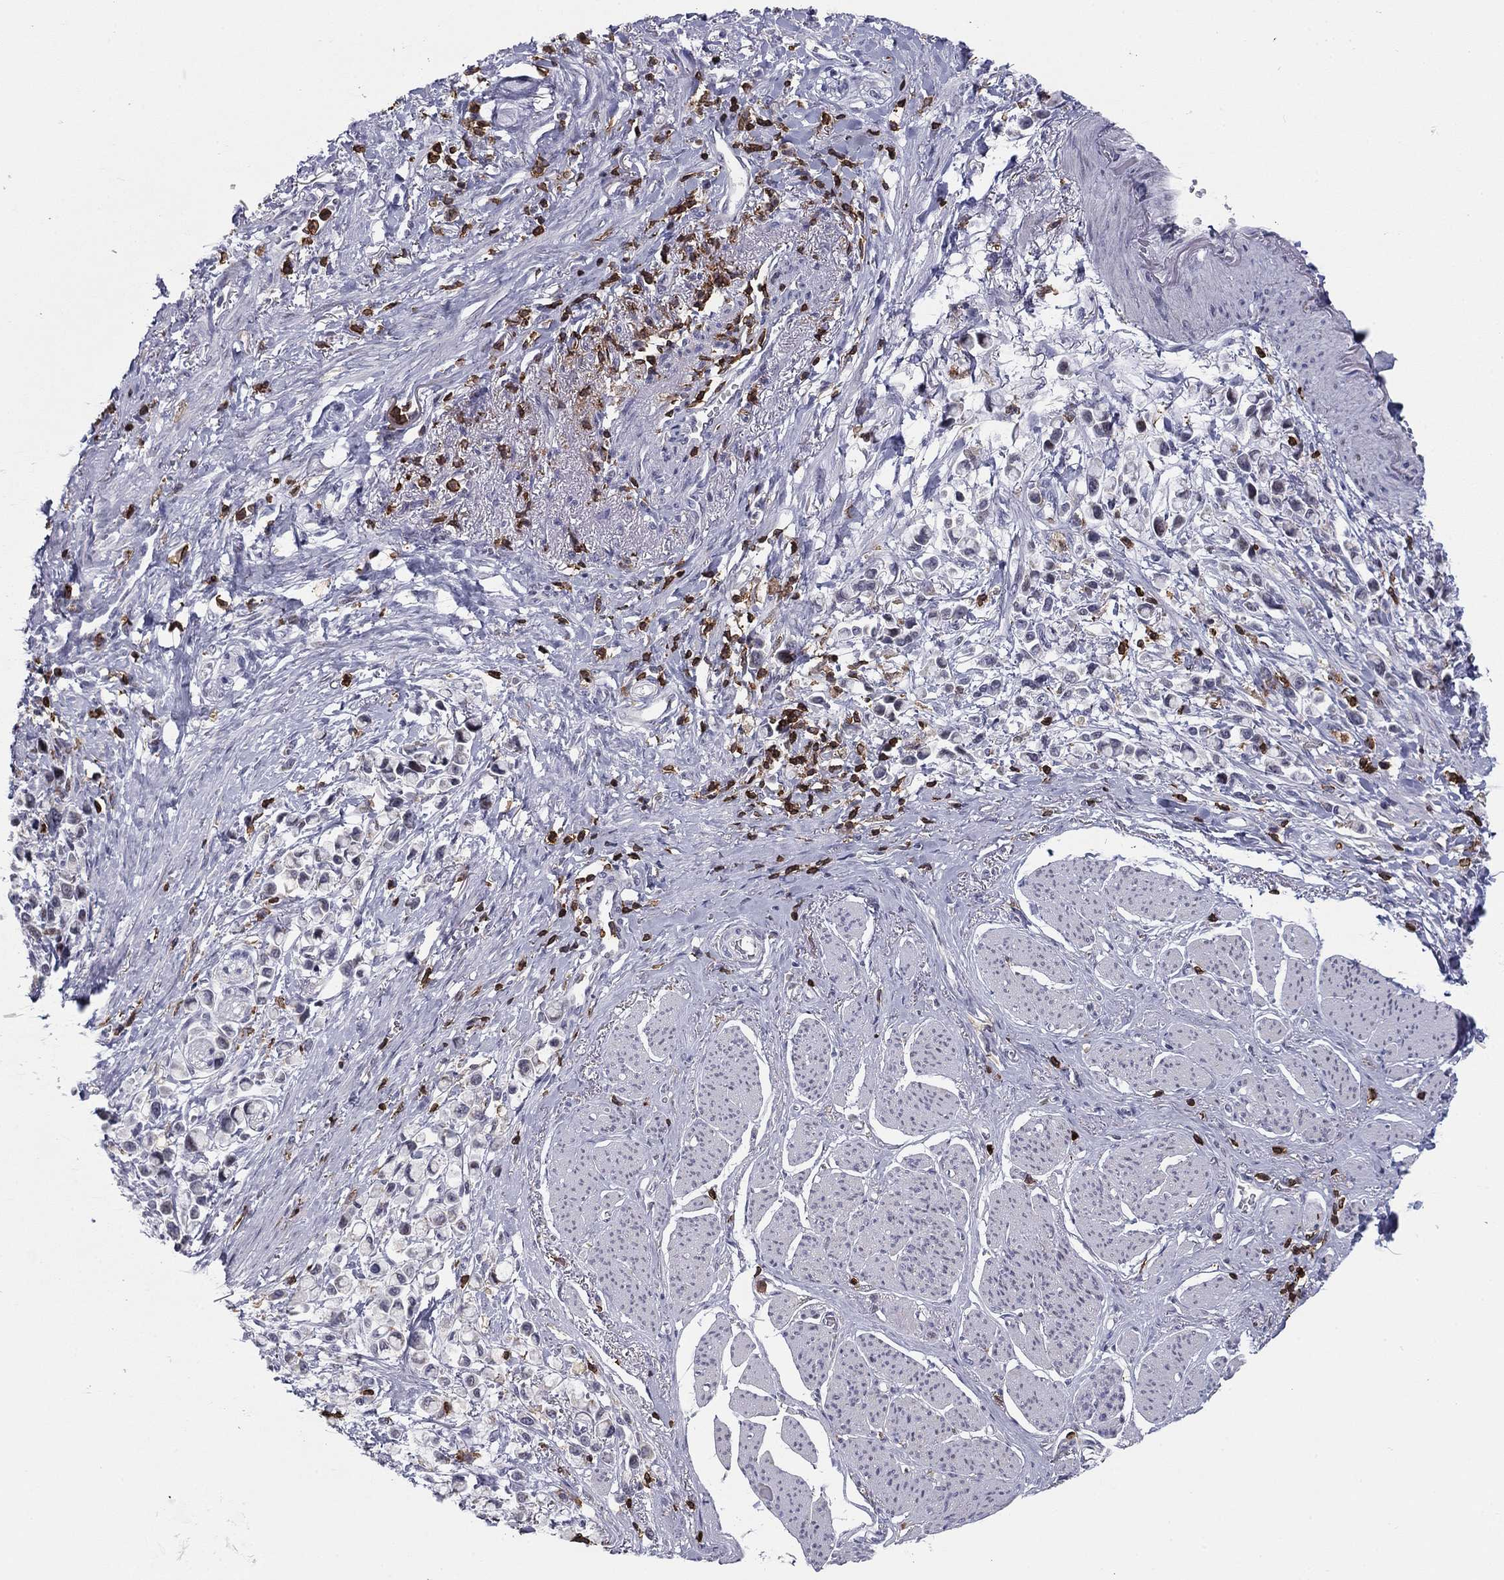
{"staining": {"intensity": "negative", "quantity": "none", "location": "none"}, "tissue": "stomach cancer", "cell_type": "Tumor cells", "image_type": "cancer", "snomed": [{"axis": "morphology", "description": "Adenocarcinoma, NOS"}, {"axis": "topography", "description": "Stomach"}], "caption": "A high-resolution photomicrograph shows IHC staining of stomach adenocarcinoma, which displays no significant staining in tumor cells. (Stains: DAB immunohistochemistry with hematoxylin counter stain, Microscopy: brightfield microscopy at high magnification).", "gene": "ARHGAP27", "patient": {"sex": "female", "age": 81}}